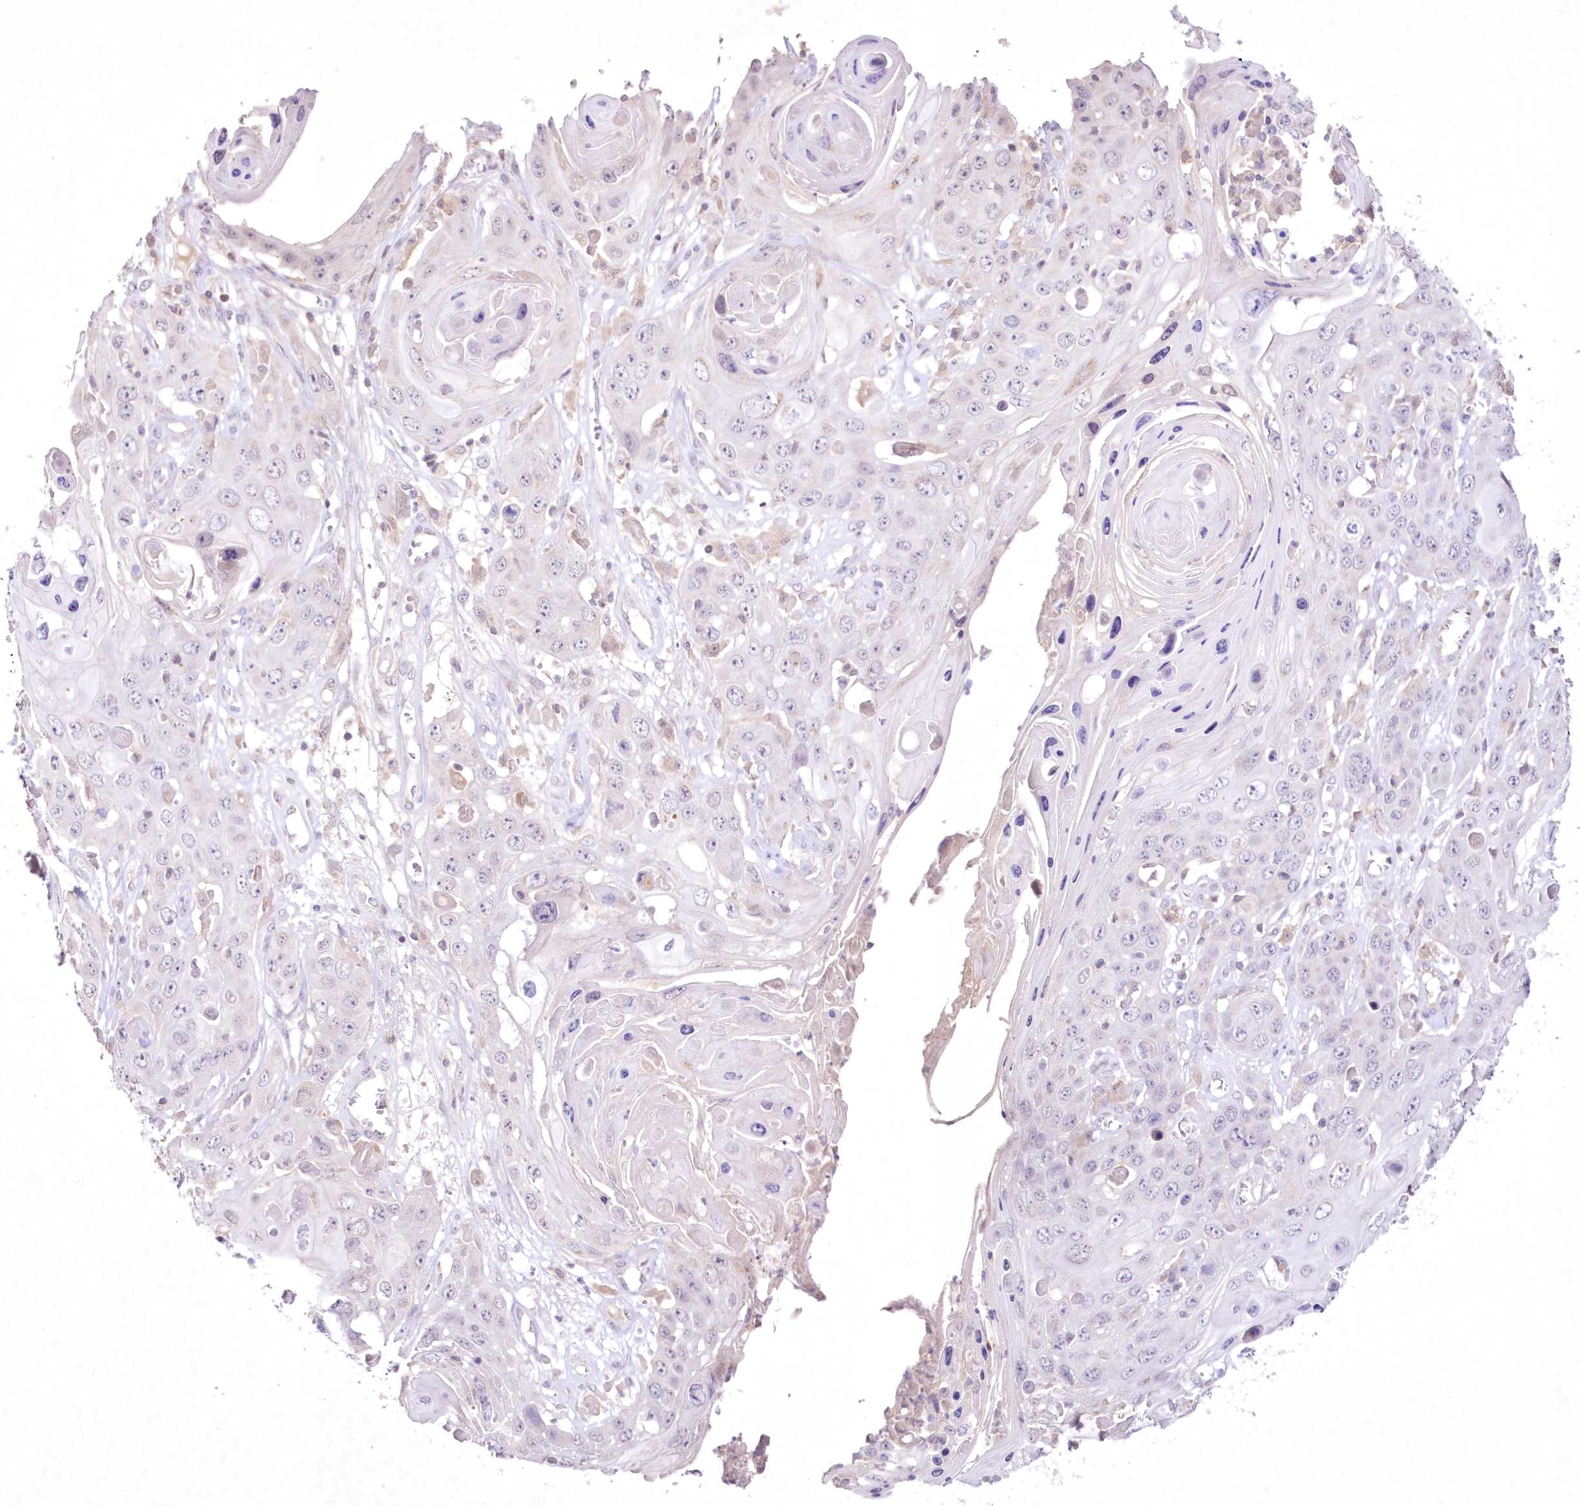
{"staining": {"intensity": "negative", "quantity": "none", "location": "none"}, "tissue": "skin cancer", "cell_type": "Tumor cells", "image_type": "cancer", "snomed": [{"axis": "morphology", "description": "Squamous cell carcinoma, NOS"}, {"axis": "topography", "description": "Skin"}], "caption": "Immunohistochemical staining of human skin squamous cell carcinoma reveals no significant staining in tumor cells.", "gene": "NEU4", "patient": {"sex": "male", "age": 55}}